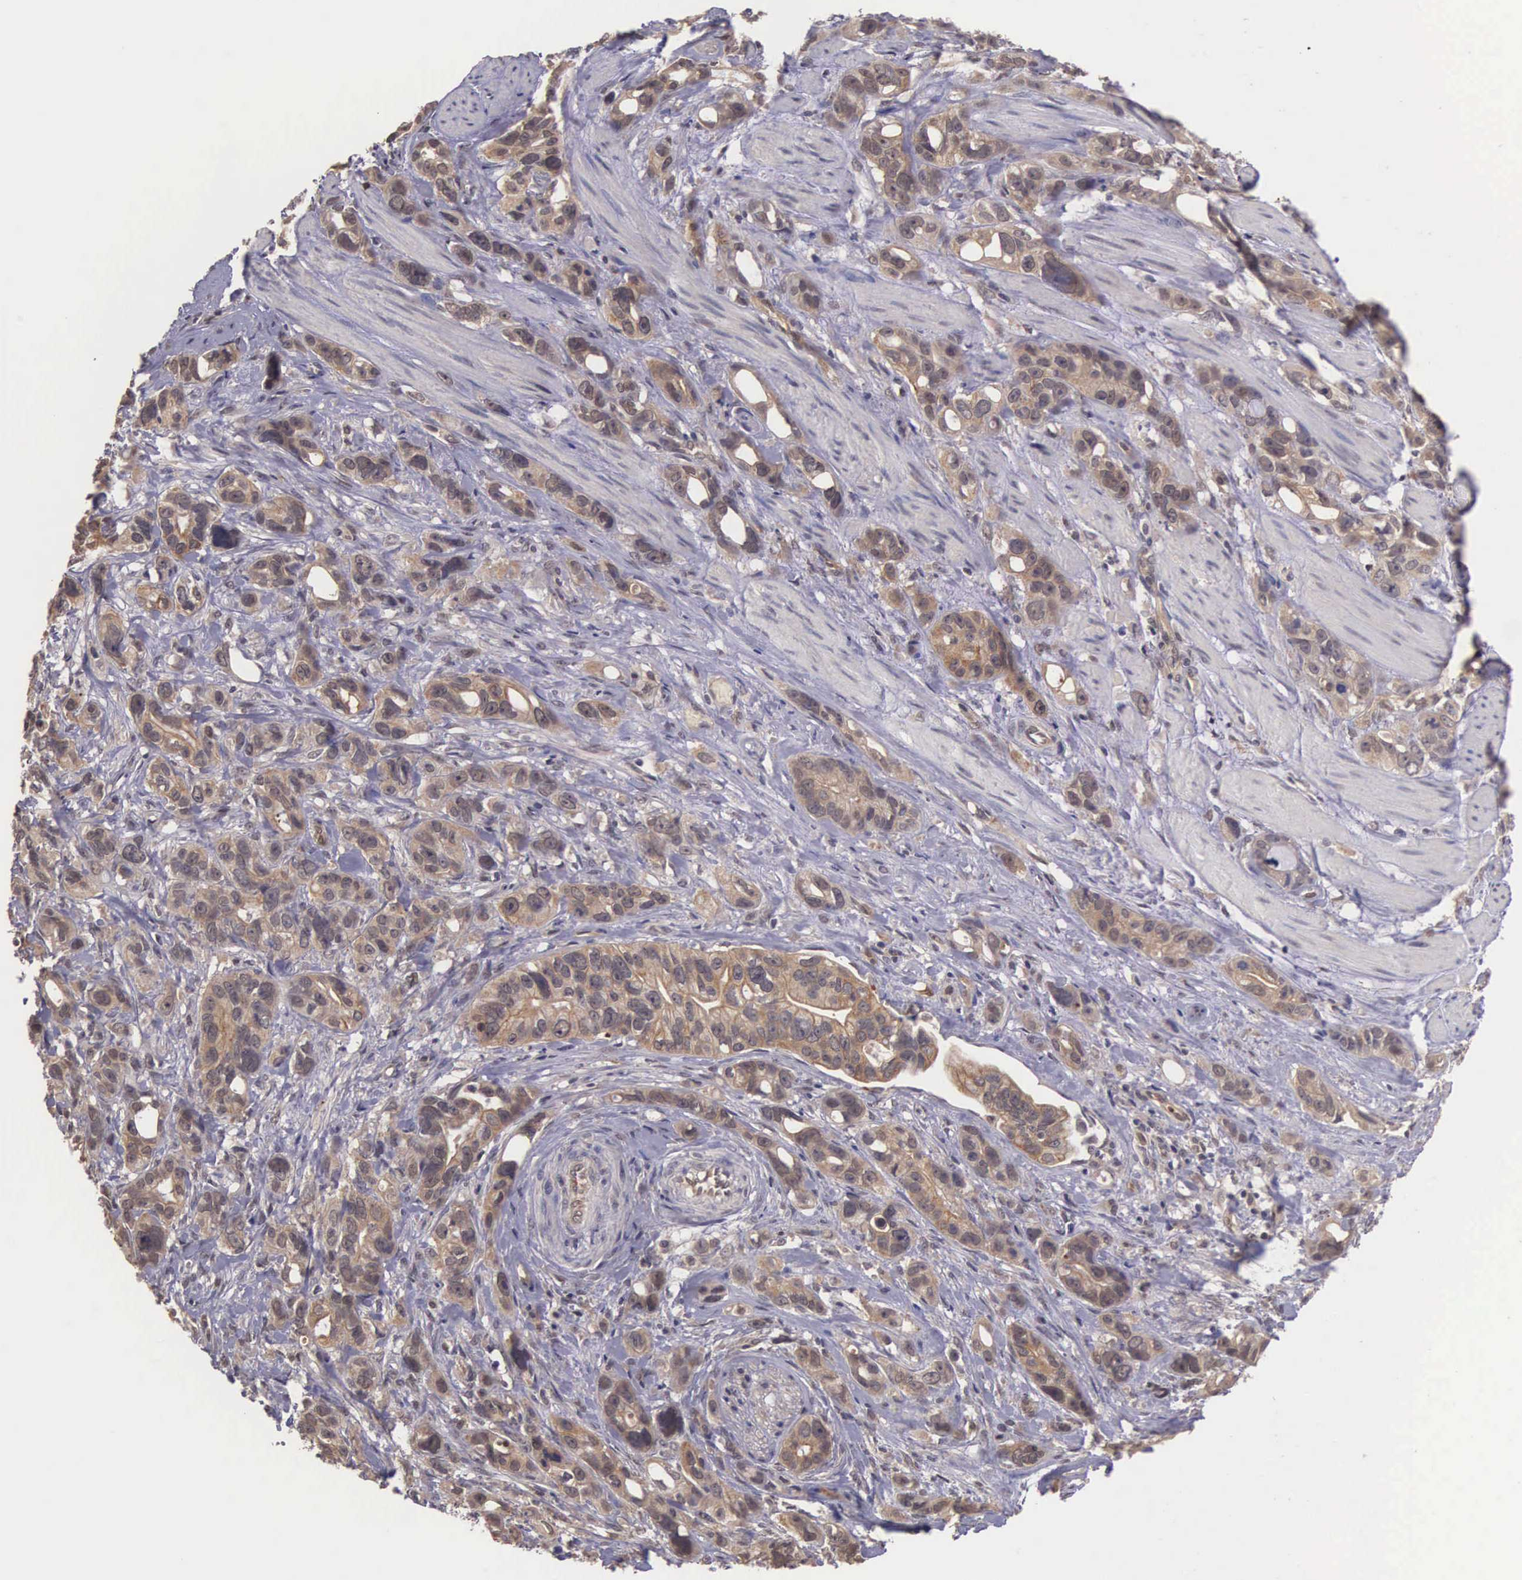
{"staining": {"intensity": "moderate", "quantity": ">75%", "location": "cytoplasmic/membranous"}, "tissue": "stomach cancer", "cell_type": "Tumor cells", "image_type": "cancer", "snomed": [{"axis": "morphology", "description": "Adenocarcinoma, NOS"}, {"axis": "topography", "description": "Stomach, upper"}], "caption": "IHC (DAB) staining of human stomach adenocarcinoma demonstrates moderate cytoplasmic/membranous protein staining in approximately >75% of tumor cells. (IHC, brightfield microscopy, high magnification).", "gene": "VASH1", "patient": {"sex": "male", "age": 47}}